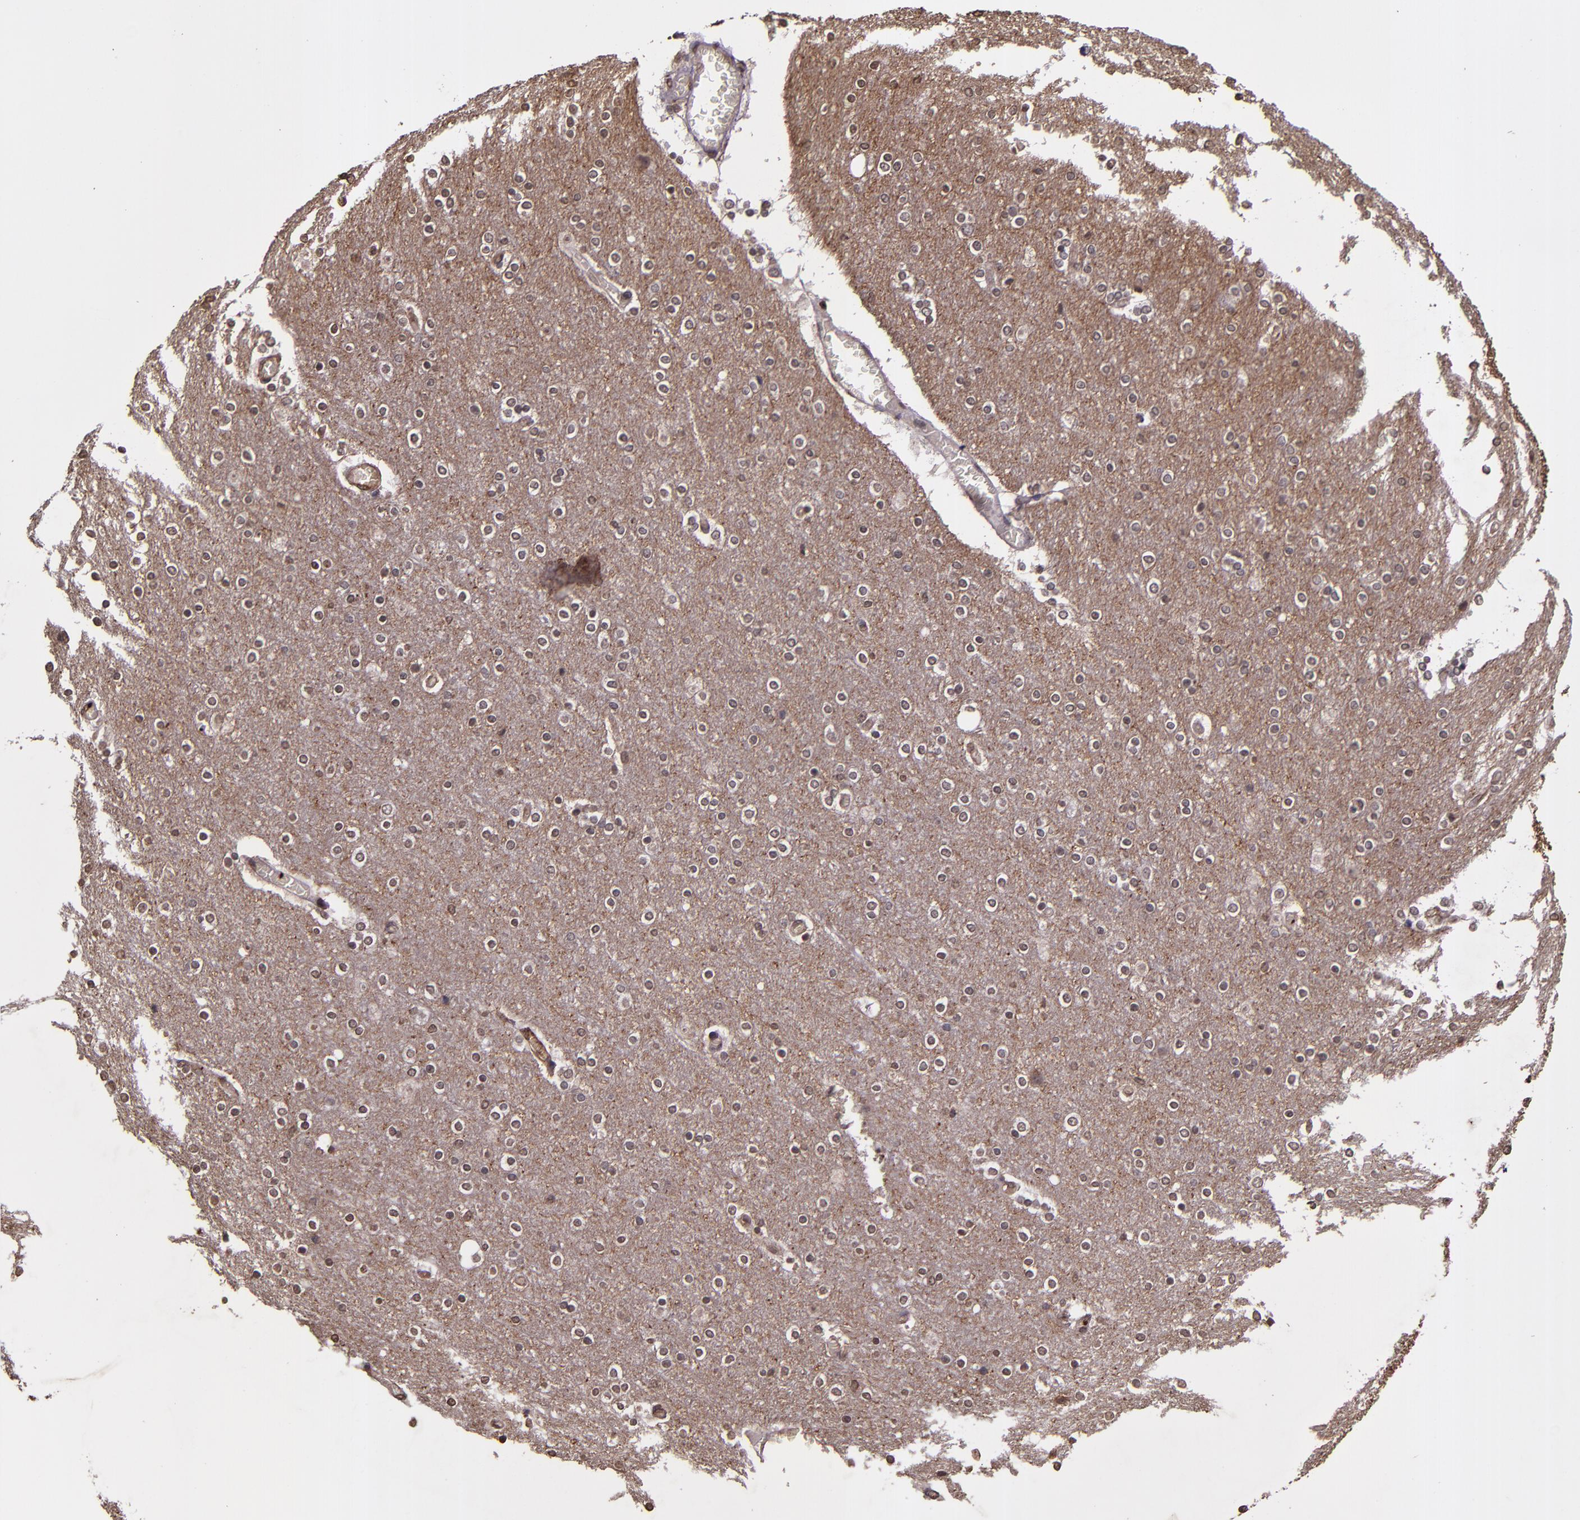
{"staining": {"intensity": "negative", "quantity": "none", "location": "none"}, "tissue": "cerebral cortex", "cell_type": "Endothelial cells", "image_type": "normal", "snomed": [{"axis": "morphology", "description": "Normal tissue, NOS"}, {"axis": "topography", "description": "Cerebral cortex"}], "caption": "High power microscopy photomicrograph of an immunohistochemistry image of normal cerebral cortex, revealing no significant positivity in endothelial cells. Brightfield microscopy of immunohistochemistry stained with DAB (3,3'-diaminobenzidine) (brown) and hematoxylin (blue), captured at high magnification.", "gene": "SLC2A3", "patient": {"sex": "female", "age": 54}}